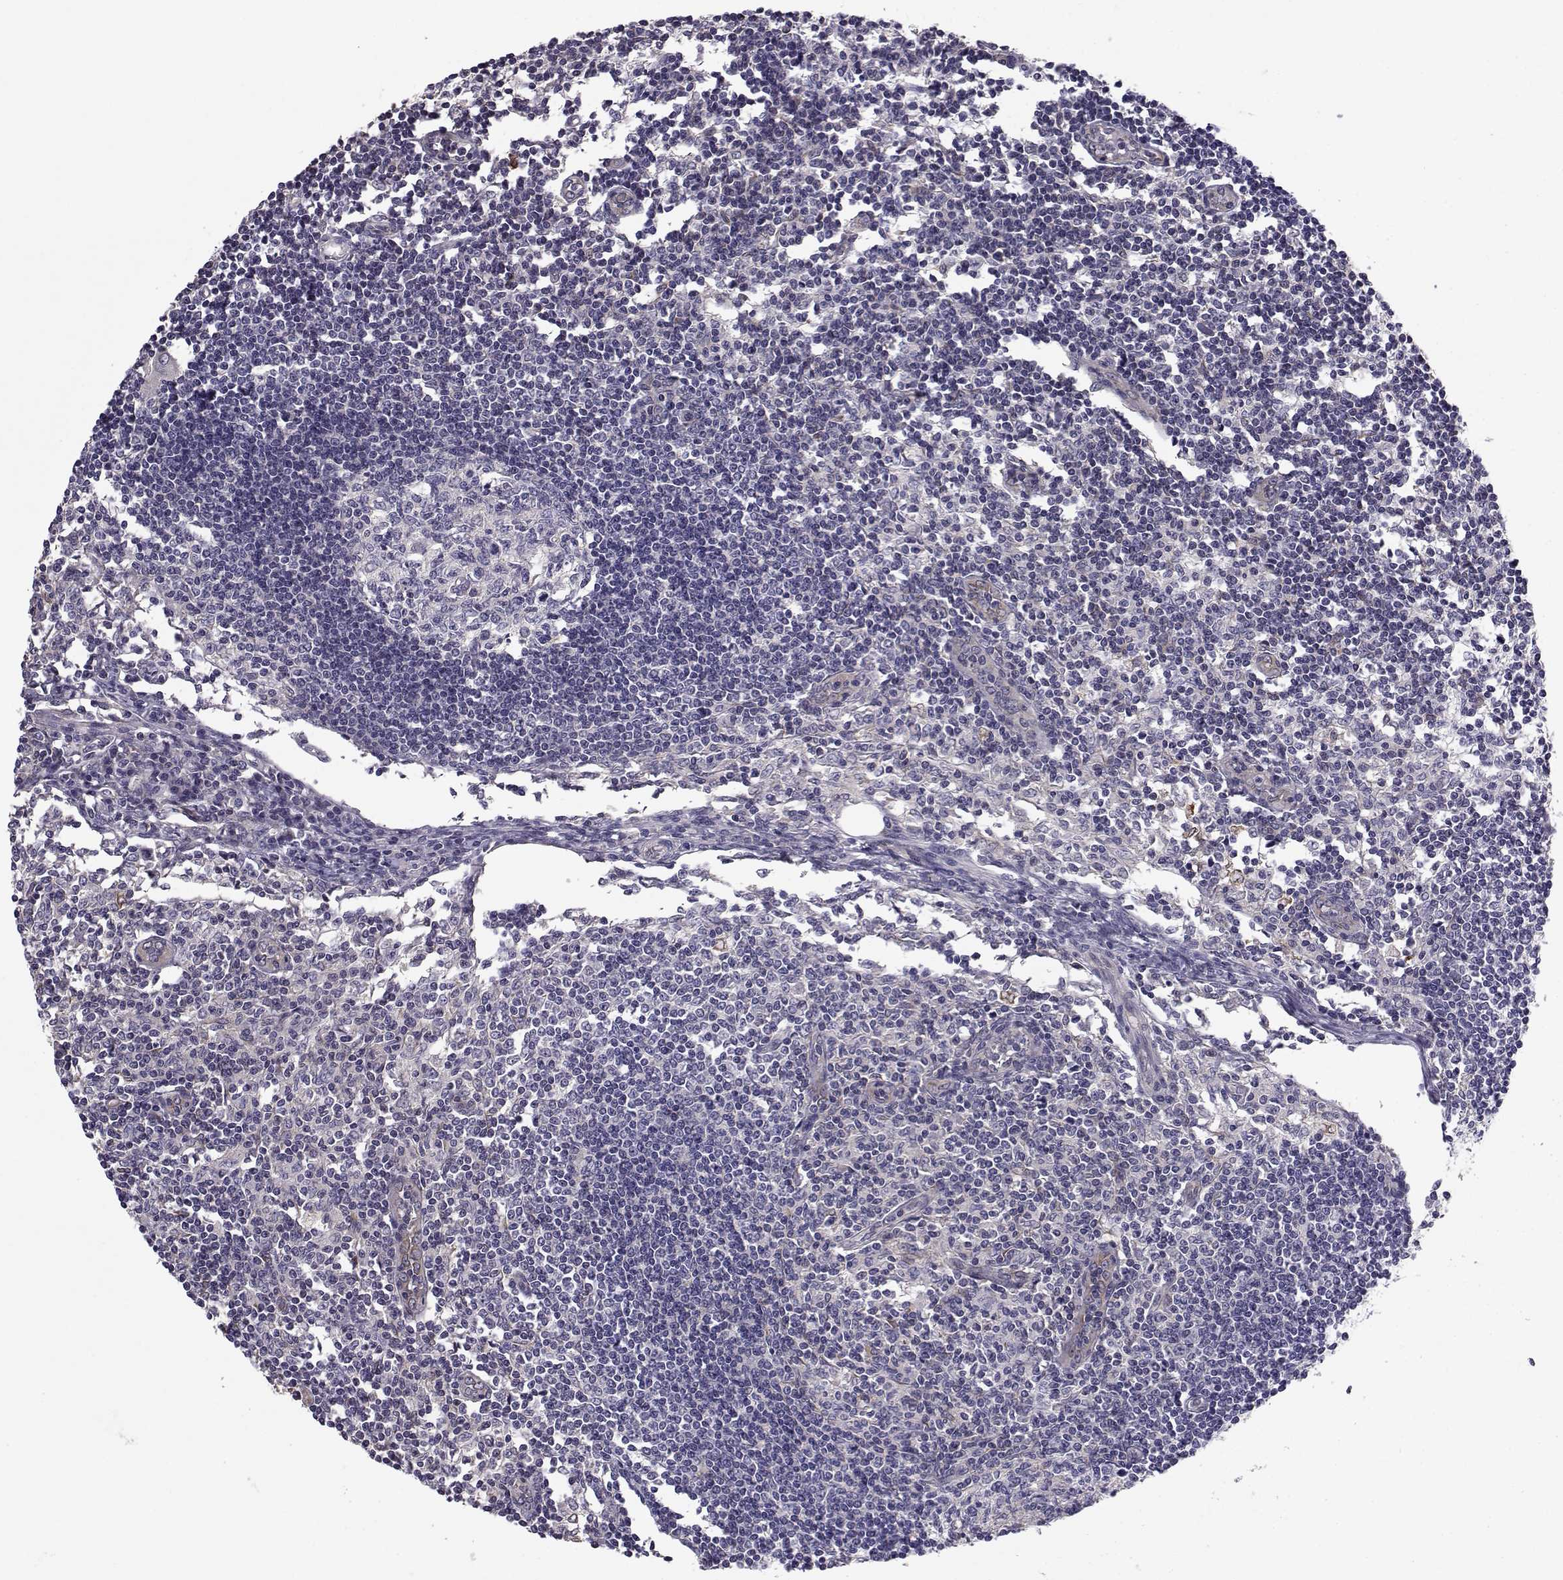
{"staining": {"intensity": "negative", "quantity": "none", "location": "none"}, "tissue": "lymph node", "cell_type": "Germinal center cells", "image_type": "normal", "snomed": [{"axis": "morphology", "description": "Normal tissue, NOS"}, {"axis": "topography", "description": "Lymph node"}], "caption": "This is a image of IHC staining of benign lymph node, which shows no staining in germinal center cells. Nuclei are stained in blue.", "gene": "PEX5L", "patient": {"sex": "male", "age": 59}}